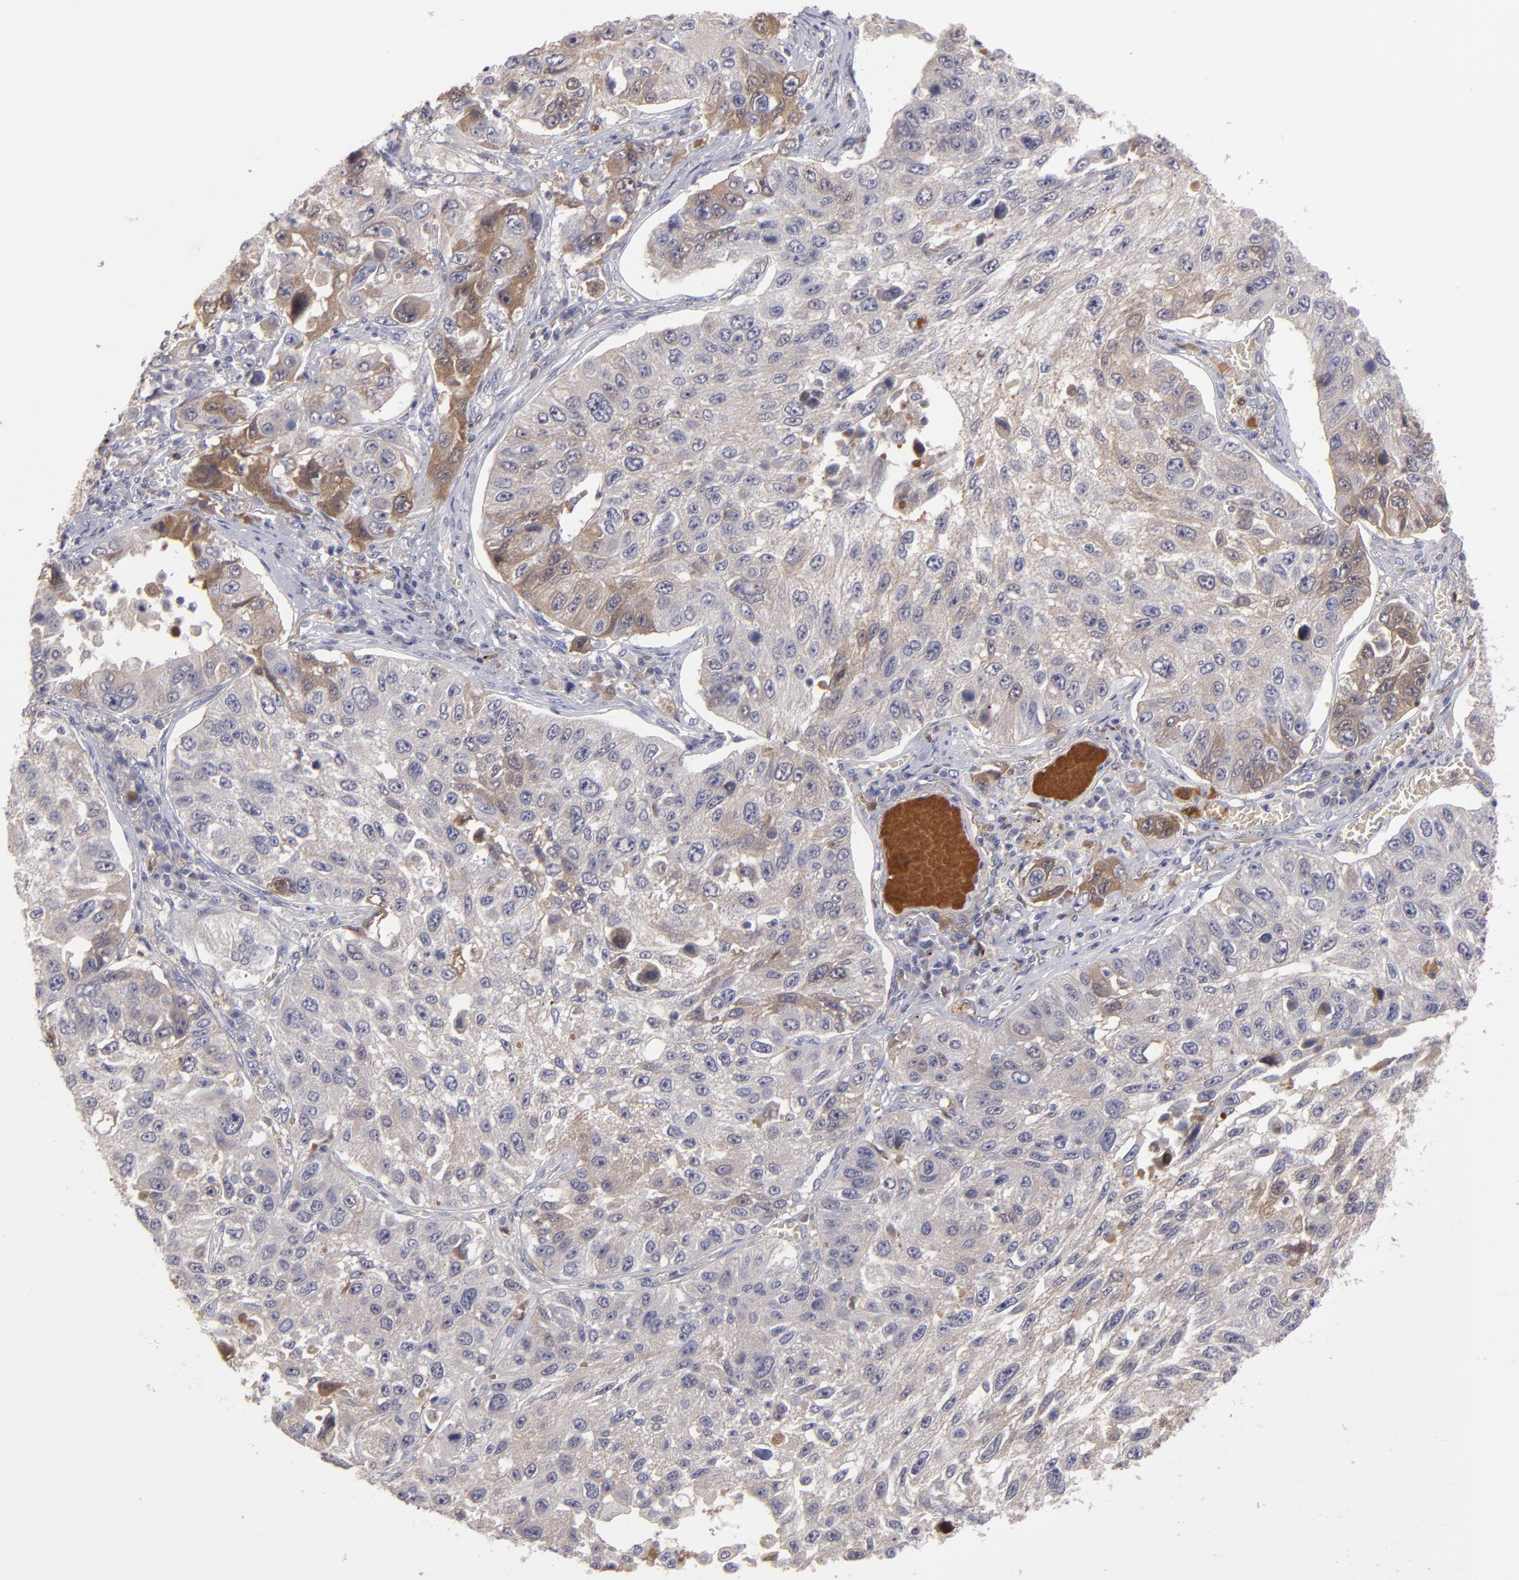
{"staining": {"intensity": "moderate", "quantity": "<25%", "location": "cytoplasmic/membranous"}, "tissue": "lung cancer", "cell_type": "Tumor cells", "image_type": "cancer", "snomed": [{"axis": "morphology", "description": "Squamous cell carcinoma, NOS"}, {"axis": "topography", "description": "Lung"}], "caption": "This image exhibits immunohistochemistry (IHC) staining of human lung squamous cell carcinoma, with low moderate cytoplasmic/membranous positivity in about <25% of tumor cells.", "gene": "ITIH4", "patient": {"sex": "male", "age": 71}}